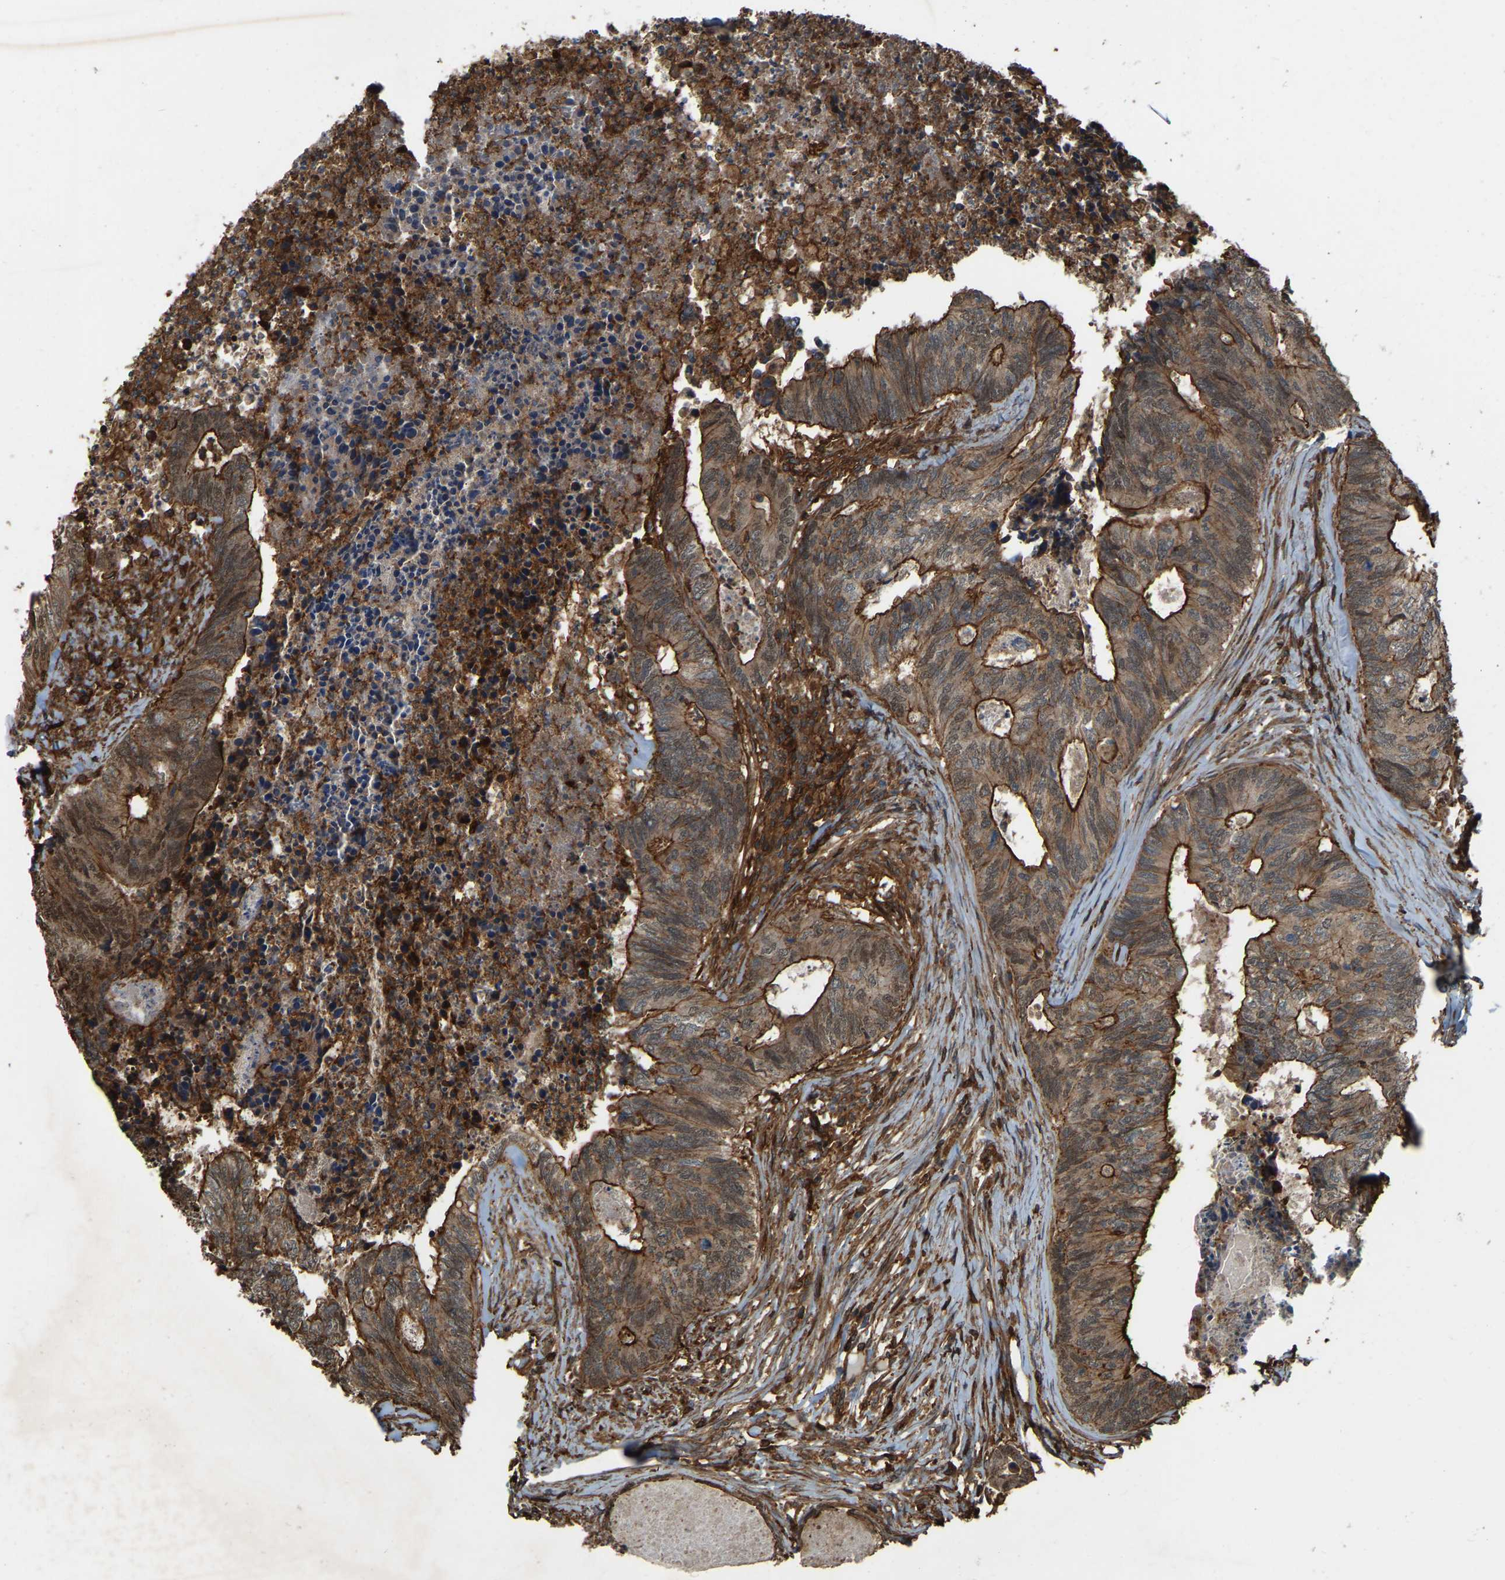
{"staining": {"intensity": "strong", "quantity": ">75%", "location": "cytoplasmic/membranous,nuclear"}, "tissue": "colorectal cancer", "cell_type": "Tumor cells", "image_type": "cancer", "snomed": [{"axis": "morphology", "description": "Adenocarcinoma, NOS"}, {"axis": "topography", "description": "Colon"}], "caption": "Tumor cells demonstrate strong cytoplasmic/membranous and nuclear staining in about >75% of cells in adenocarcinoma (colorectal).", "gene": "SAMD9L", "patient": {"sex": "female", "age": 67}}